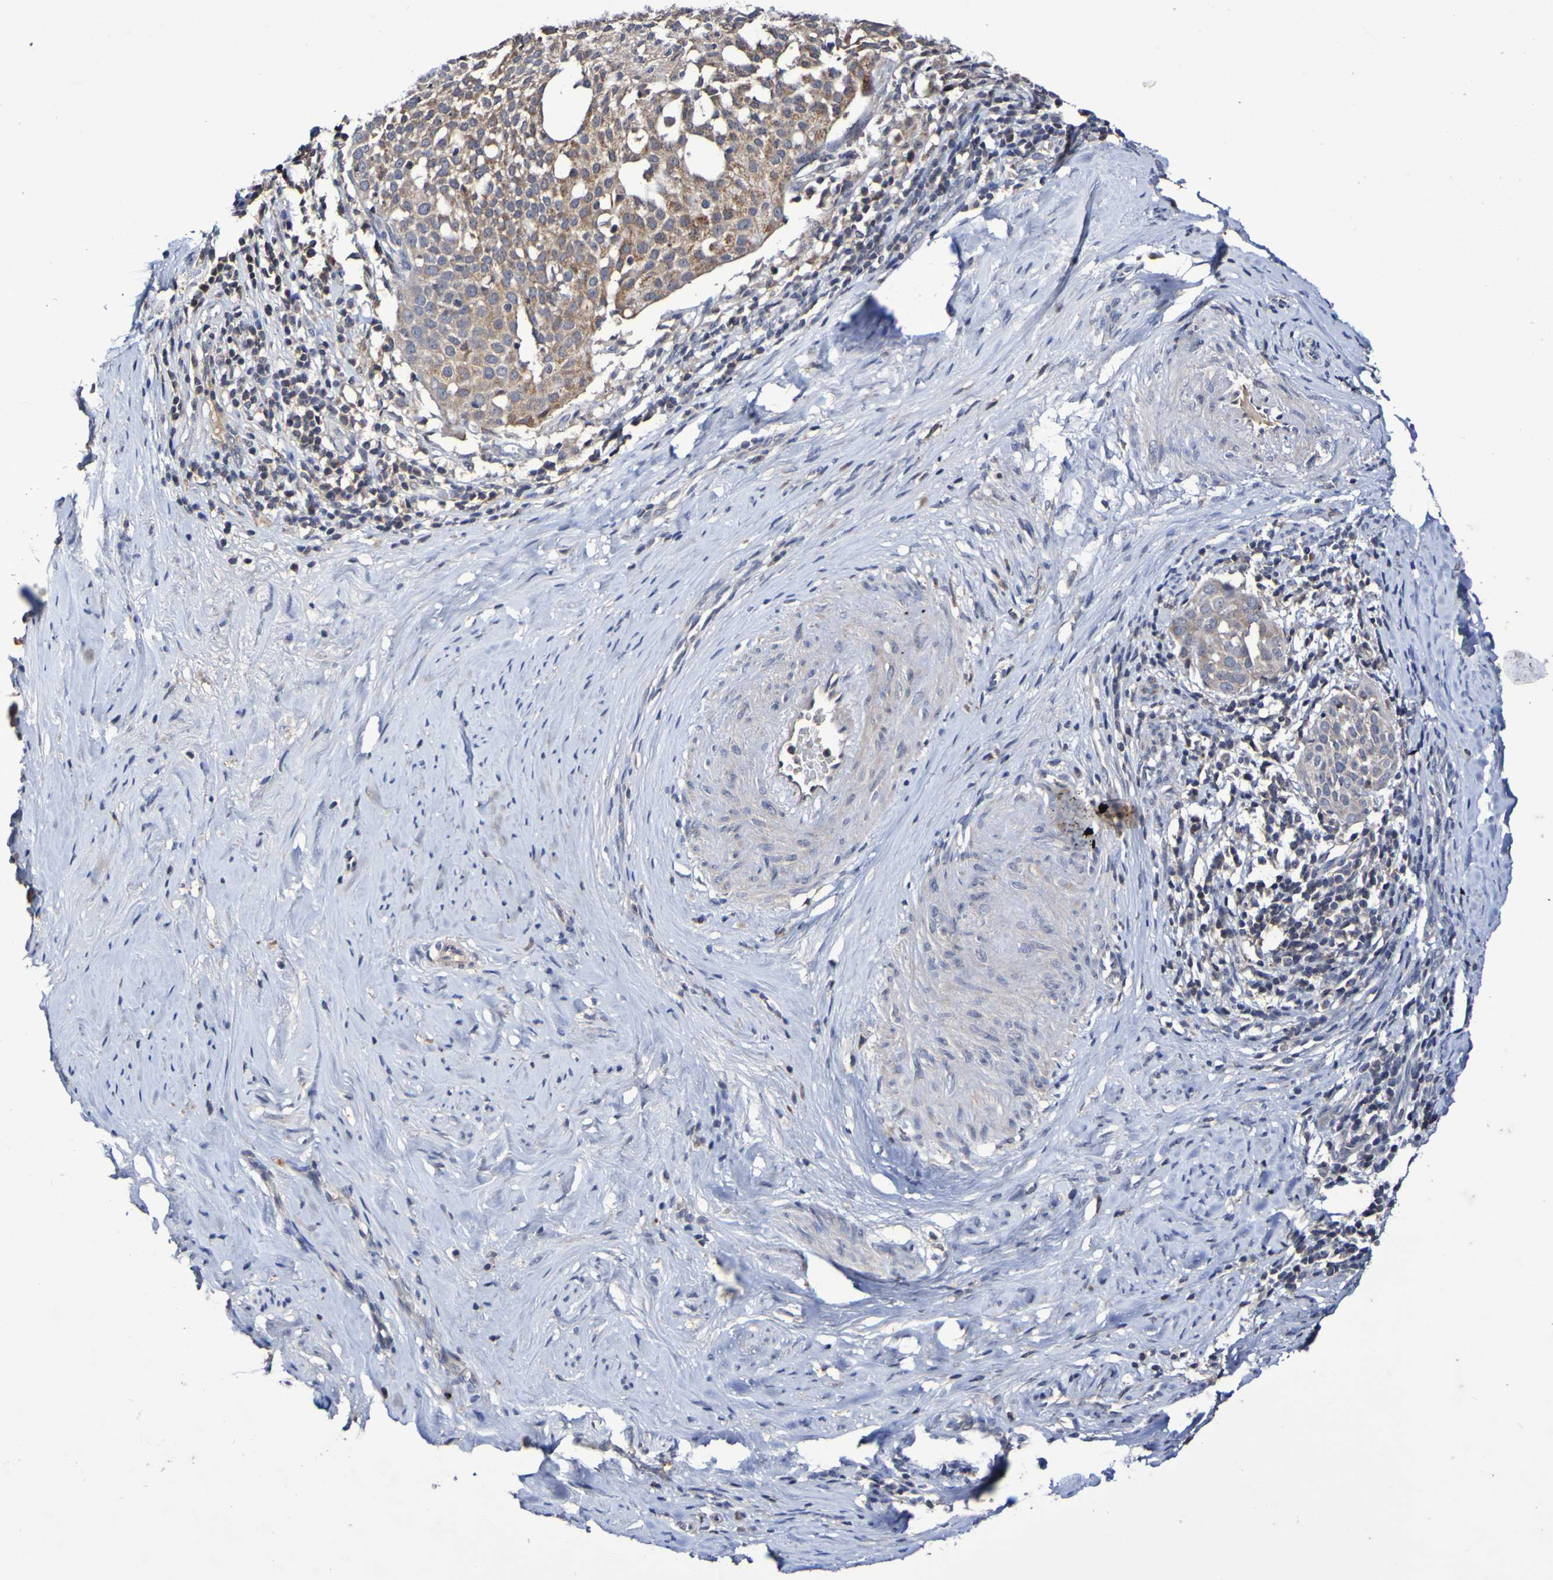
{"staining": {"intensity": "weak", "quantity": ">75%", "location": "cytoplasmic/membranous"}, "tissue": "cervical cancer", "cell_type": "Tumor cells", "image_type": "cancer", "snomed": [{"axis": "morphology", "description": "Squamous cell carcinoma, NOS"}, {"axis": "topography", "description": "Cervix"}], "caption": "The micrograph shows a brown stain indicating the presence of a protein in the cytoplasmic/membranous of tumor cells in cervical squamous cell carcinoma.", "gene": "PTP4A2", "patient": {"sex": "female", "age": 51}}